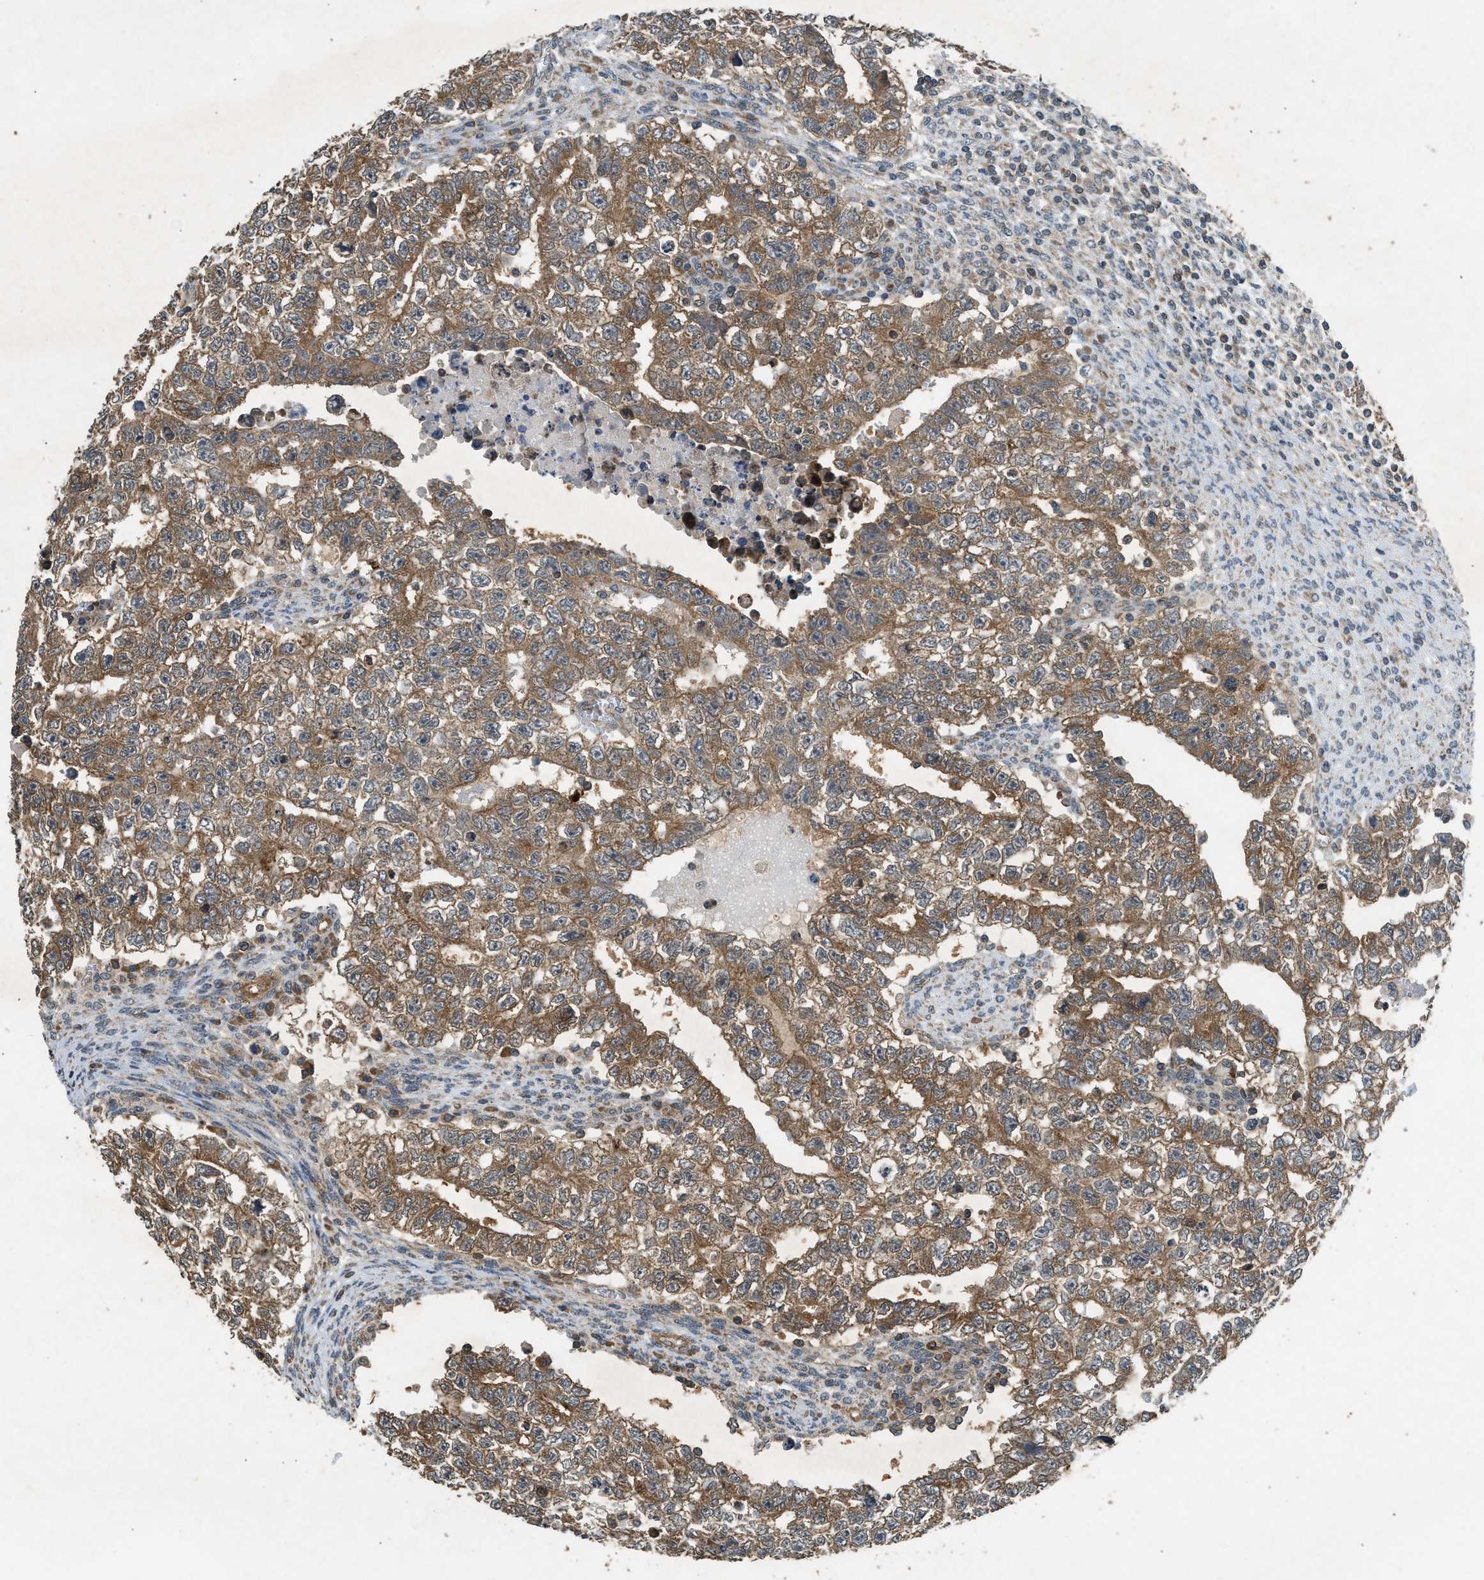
{"staining": {"intensity": "moderate", "quantity": ">75%", "location": "cytoplasmic/membranous"}, "tissue": "testis cancer", "cell_type": "Tumor cells", "image_type": "cancer", "snomed": [{"axis": "morphology", "description": "Carcinoma, Embryonal, NOS"}, {"axis": "topography", "description": "Testis"}], "caption": "This image reveals immunohistochemistry staining of testis embryonal carcinoma, with medium moderate cytoplasmic/membranous expression in approximately >75% of tumor cells.", "gene": "HIP1R", "patient": {"sex": "male", "age": 28}}